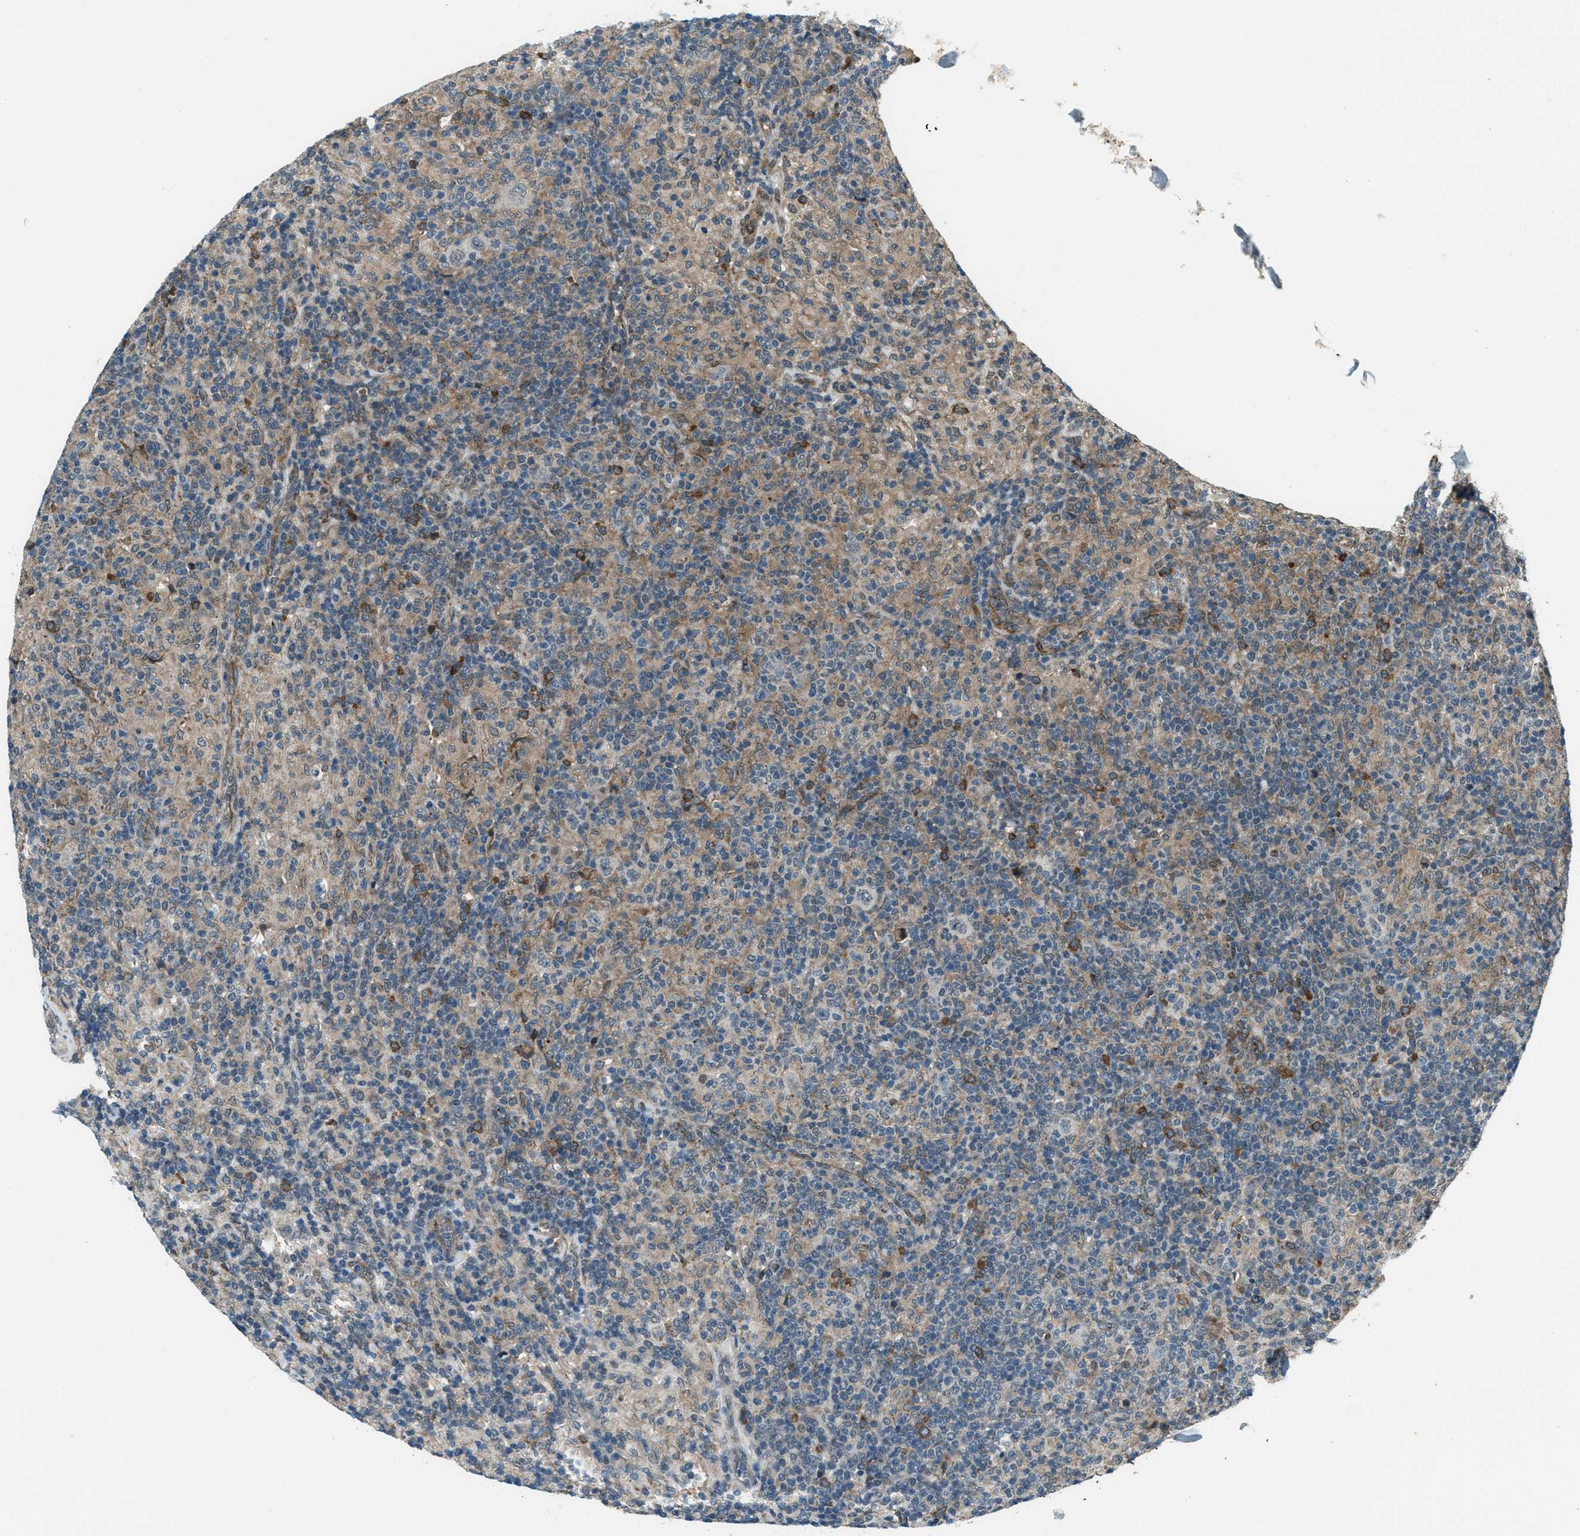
{"staining": {"intensity": "negative", "quantity": "none", "location": "none"}, "tissue": "lymphoma", "cell_type": "Tumor cells", "image_type": "cancer", "snomed": [{"axis": "morphology", "description": "Hodgkin's disease, NOS"}, {"axis": "topography", "description": "Lymph node"}], "caption": "Tumor cells show no significant positivity in lymphoma.", "gene": "SVIL", "patient": {"sex": "male", "age": 70}}